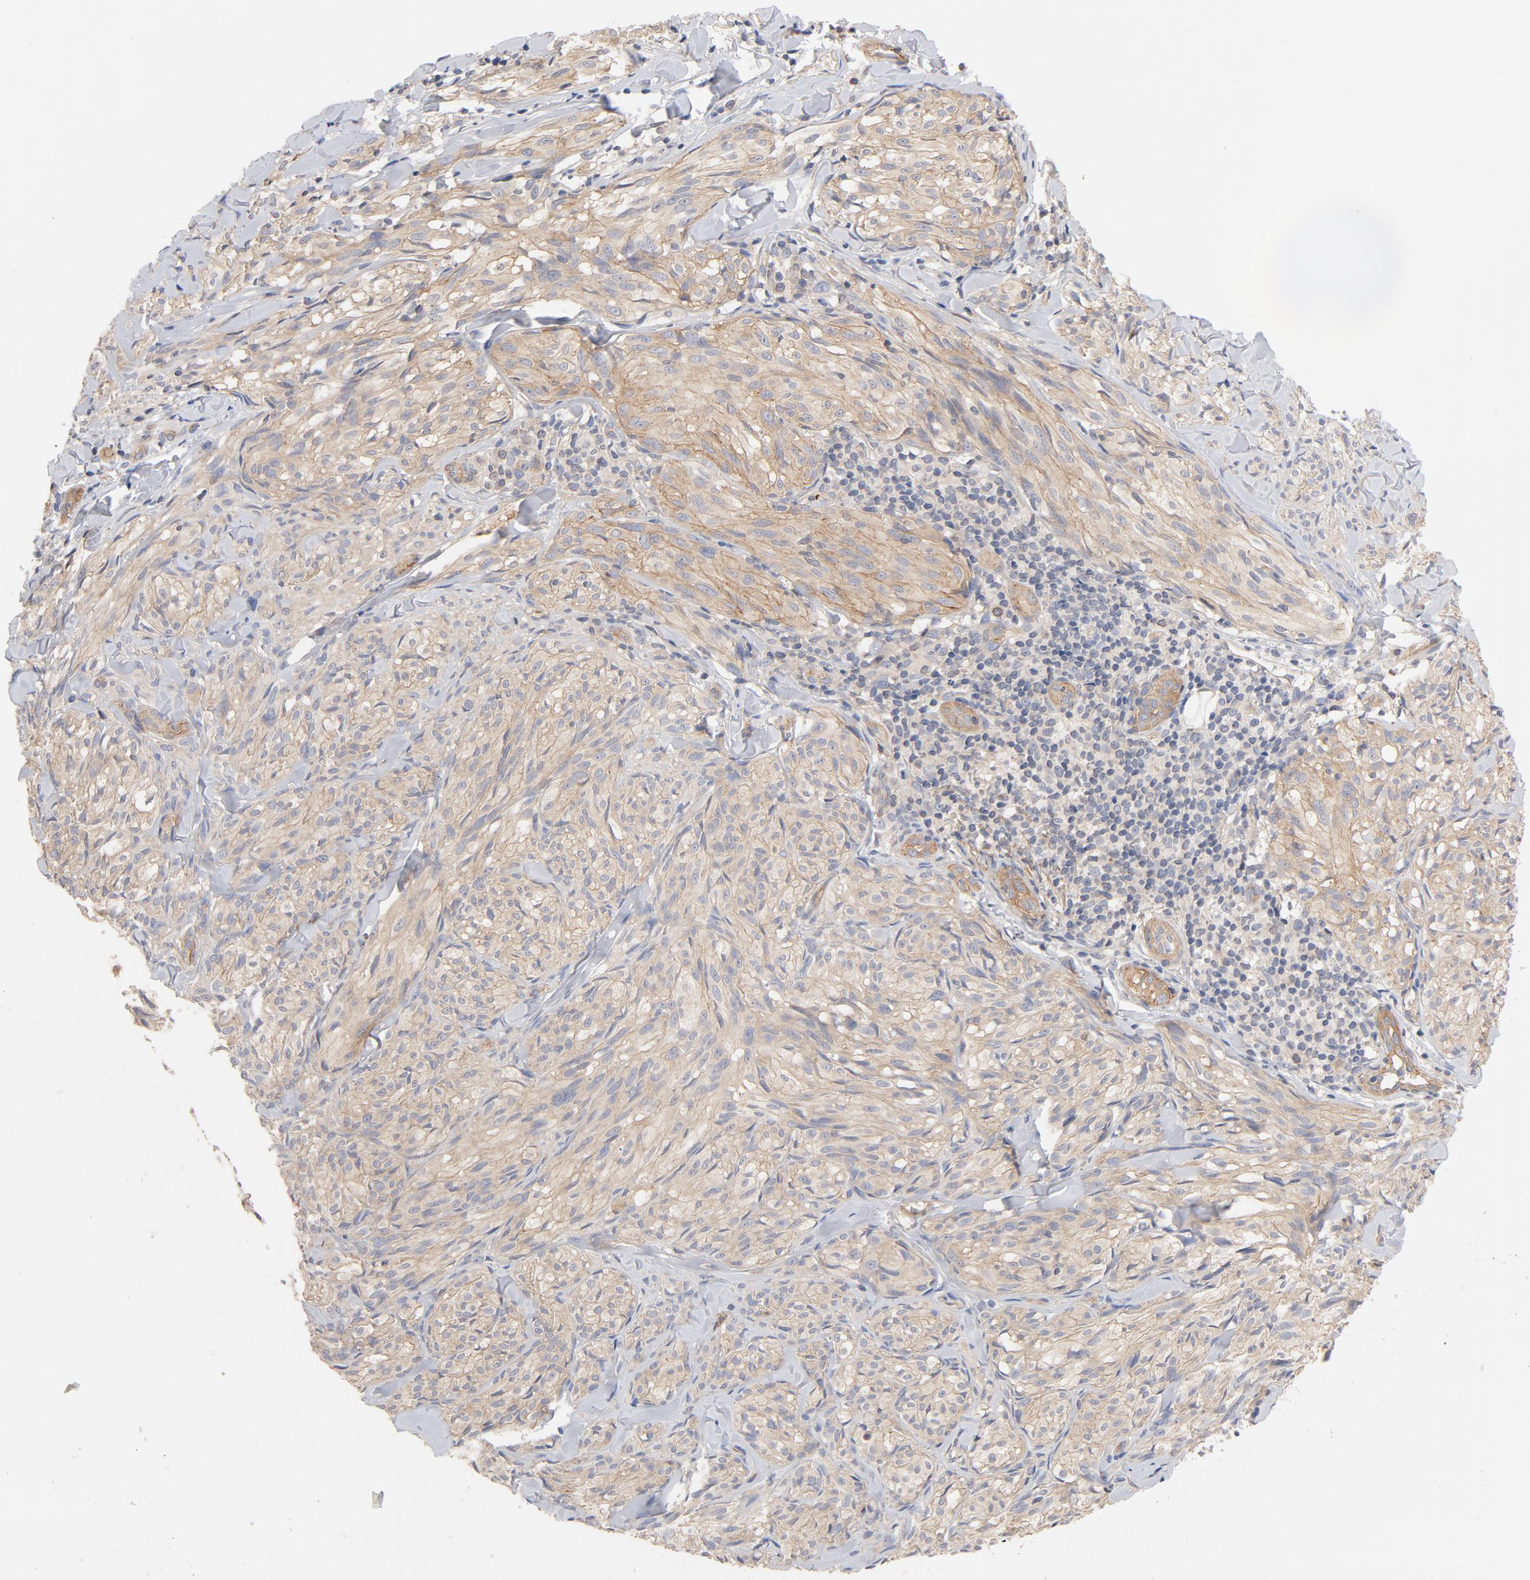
{"staining": {"intensity": "moderate", "quantity": ">75%", "location": "cytoplasmic/membranous"}, "tissue": "melanoma", "cell_type": "Tumor cells", "image_type": "cancer", "snomed": [{"axis": "morphology", "description": "Malignant melanoma, Metastatic site"}, {"axis": "topography", "description": "Skin"}], "caption": "A histopathology image of human melanoma stained for a protein exhibits moderate cytoplasmic/membranous brown staining in tumor cells.", "gene": "STRN3", "patient": {"sex": "female", "age": 66}}